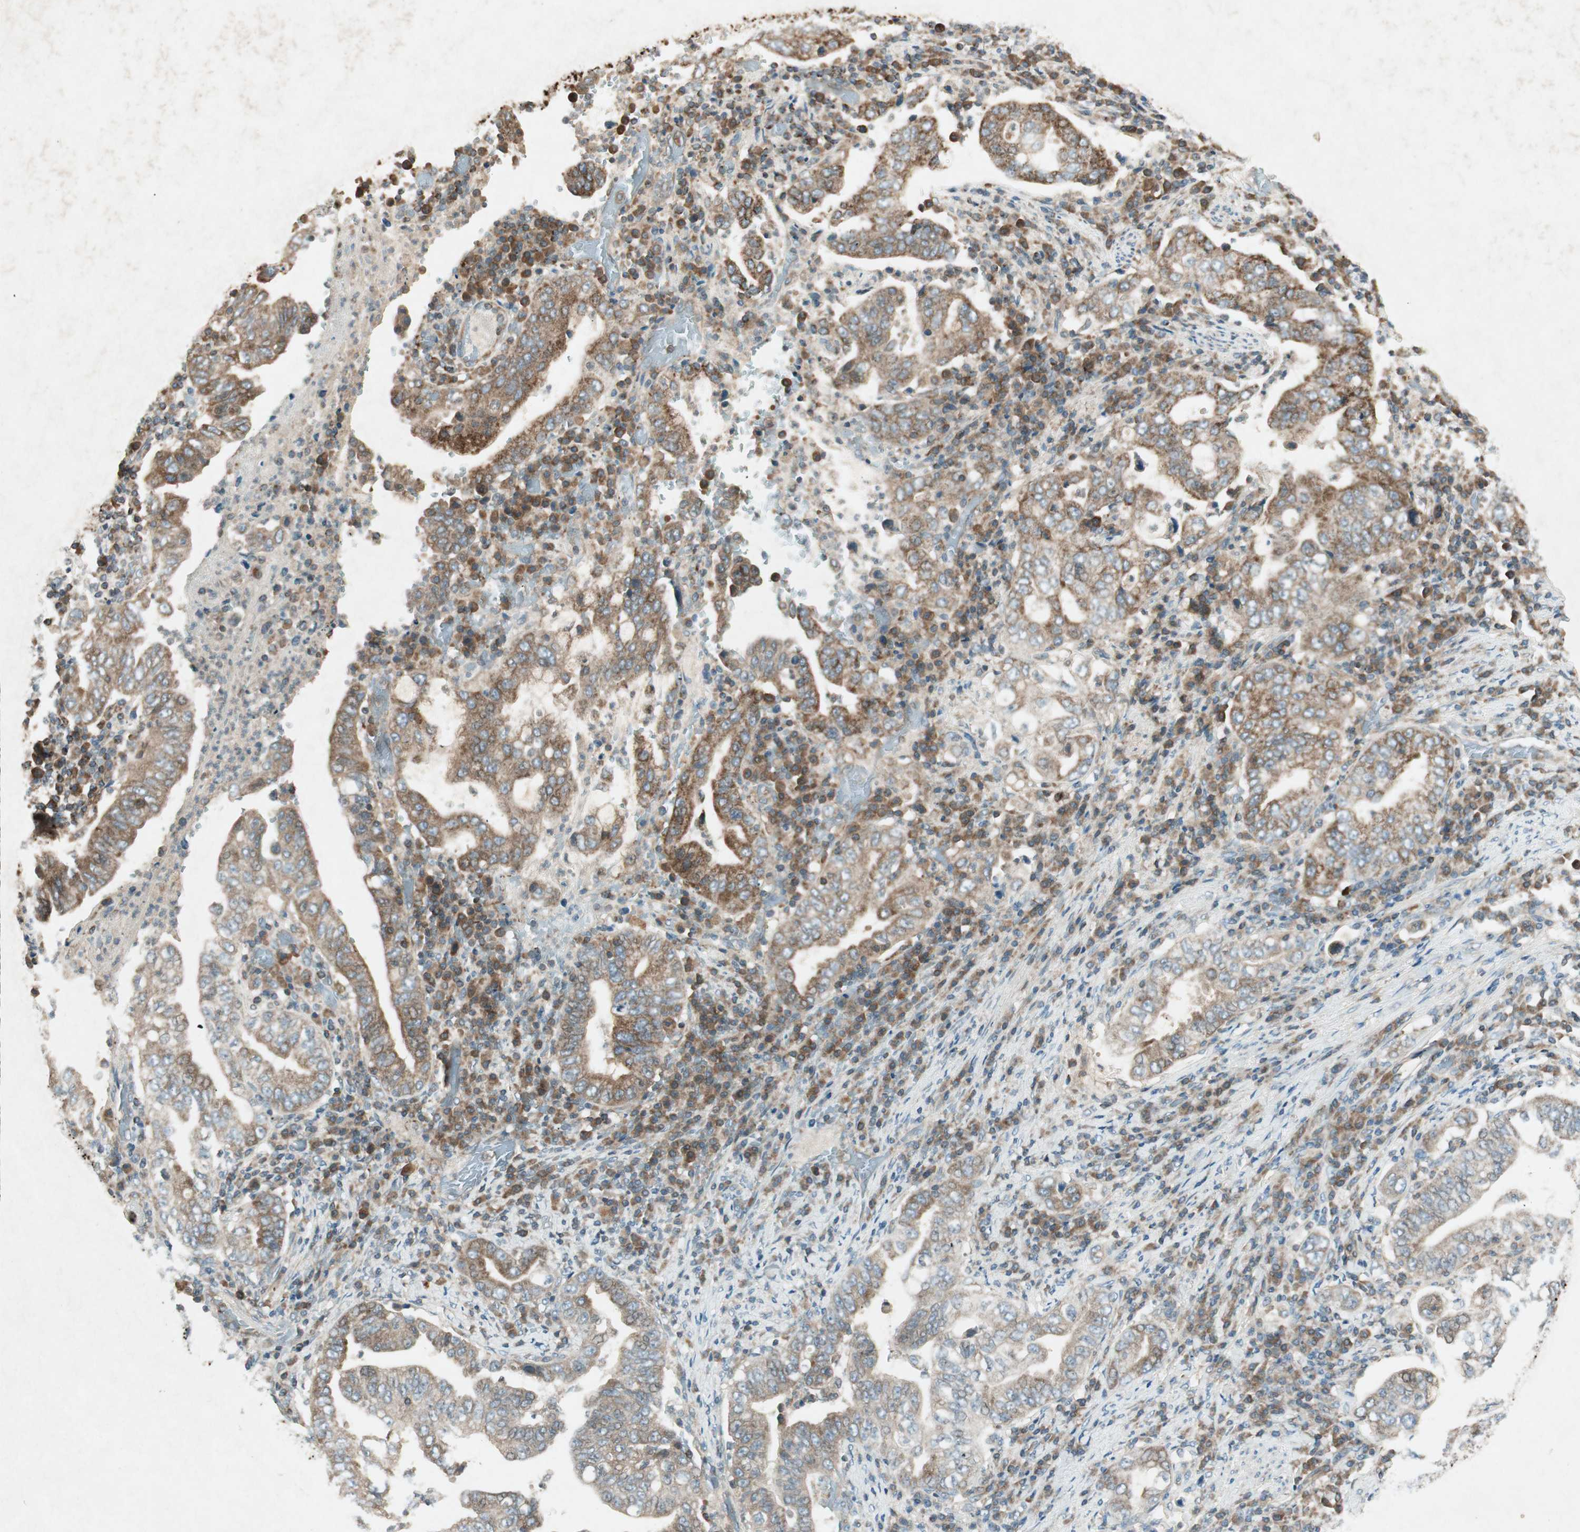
{"staining": {"intensity": "moderate", "quantity": ">75%", "location": "cytoplasmic/membranous"}, "tissue": "stomach cancer", "cell_type": "Tumor cells", "image_type": "cancer", "snomed": [{"axis": "morphology", "description": "Normal tissue, NOS"}, {"axis": "morphology", "description": "Adenocarcinoma, NOS"}, {"axis": "topography", "description": "Esophagus"}, {"axis": "topography", "description": "Stomach, upper"}, {"axis": "topography", "description": "Peripheral nerve tissue"}], "caption": "Adenocarcinoma (stomach) stained for a protein (brown) demonstrates moderate cytoplasmic/membranous positive positivity in approximately >75% of tumor cells.", "gene": "CHADL", "patient": {"sex": "male", "age": 62}}